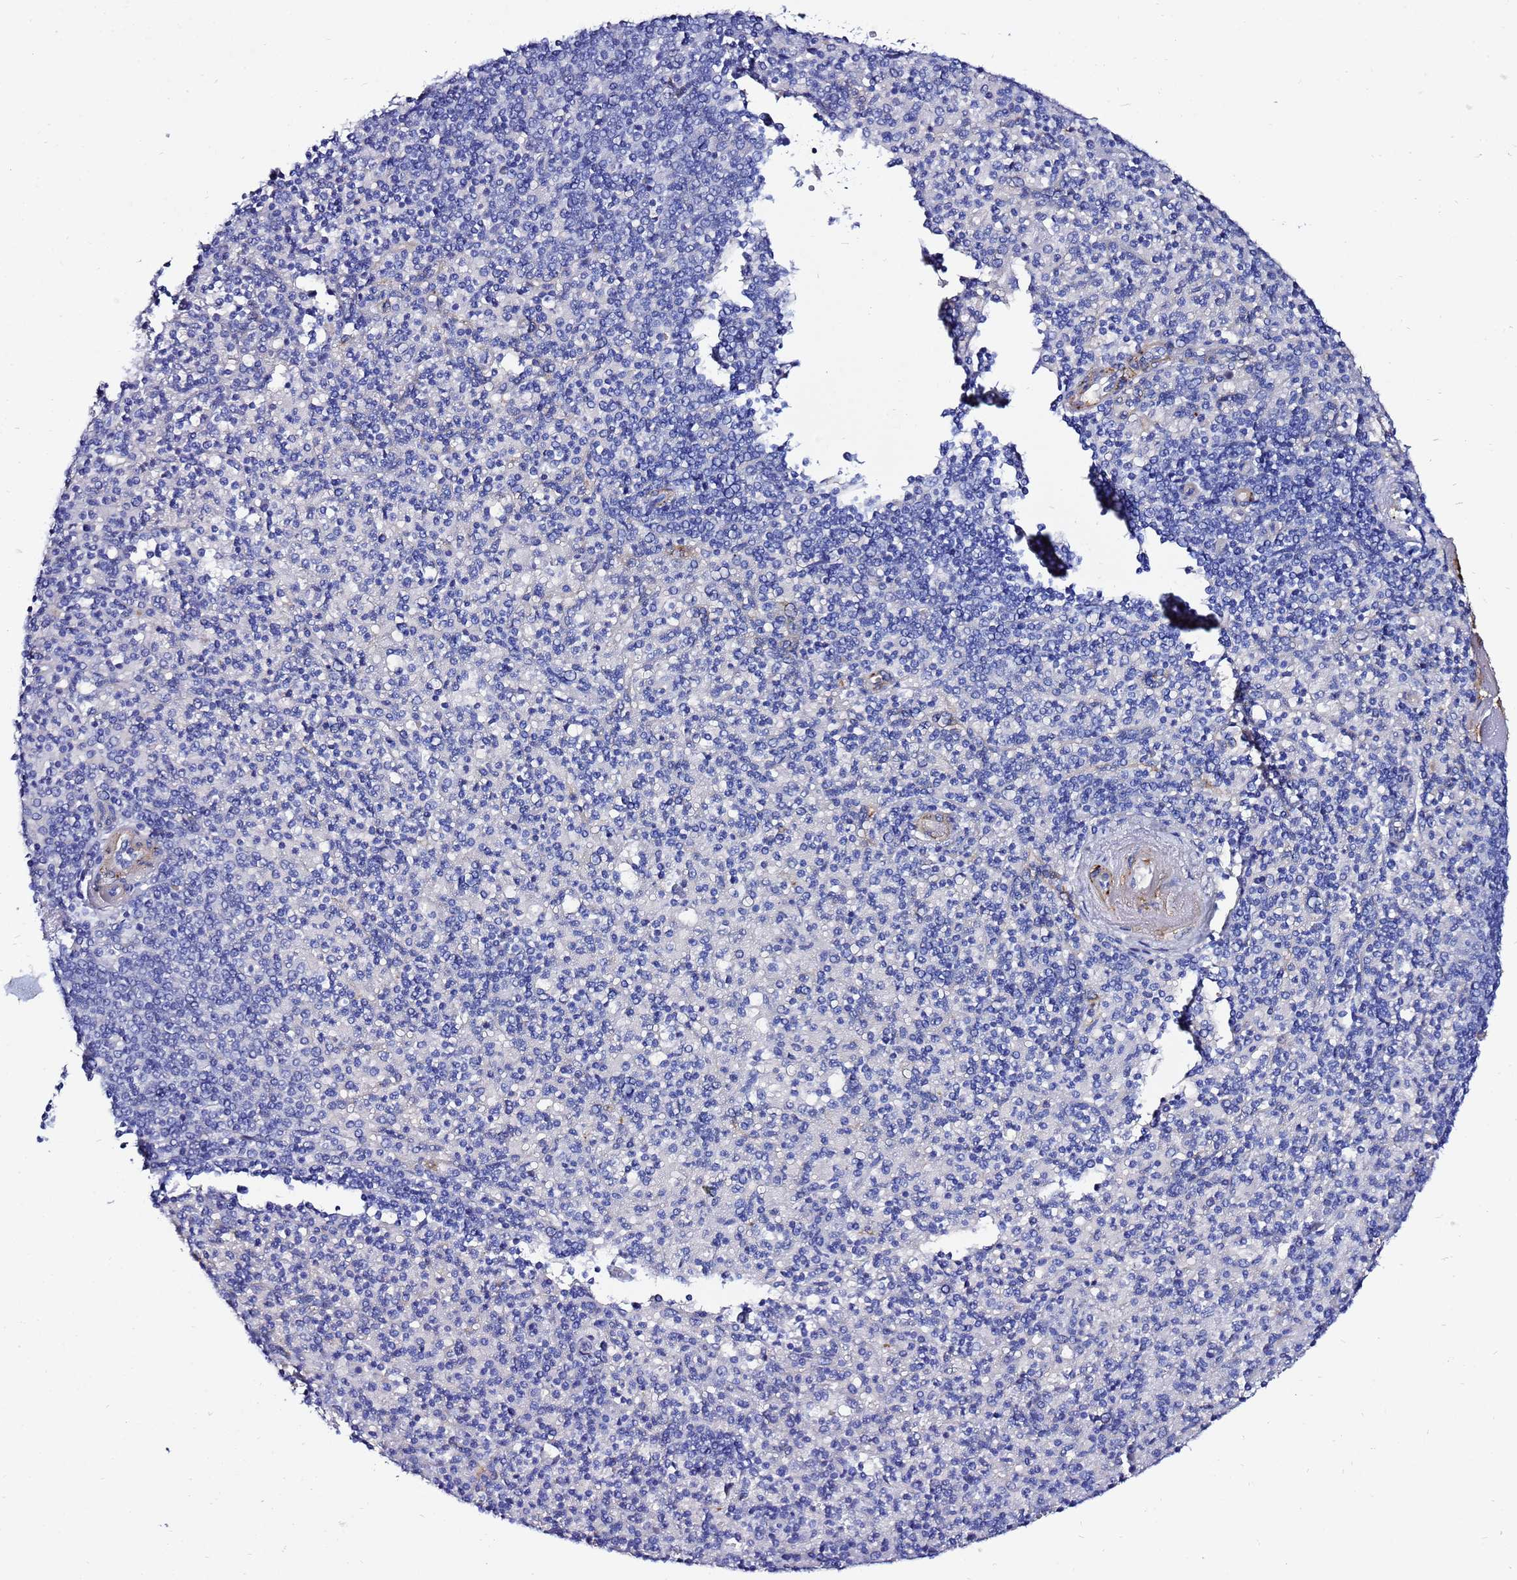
{"staining": {"intensity": "negative", "quantity": "none", "location": "none"}, "tissue": "spleen", "cell_type": "Cells in red pulp", "image_type": "normal", "snomed": [{"axis": "morphology", "description": "Normal tissue, NOS"}, {"axis": "topography", "description": "Spleen"}], "caption": "Immunohistochemical staining of unremarkable spleen reveals no significant expression in cells in red pulp. (DAB IHC with hematoxylin counter stain).", "gene": "DEFB104A", "patient": {"sex": "male", "age": 82}}